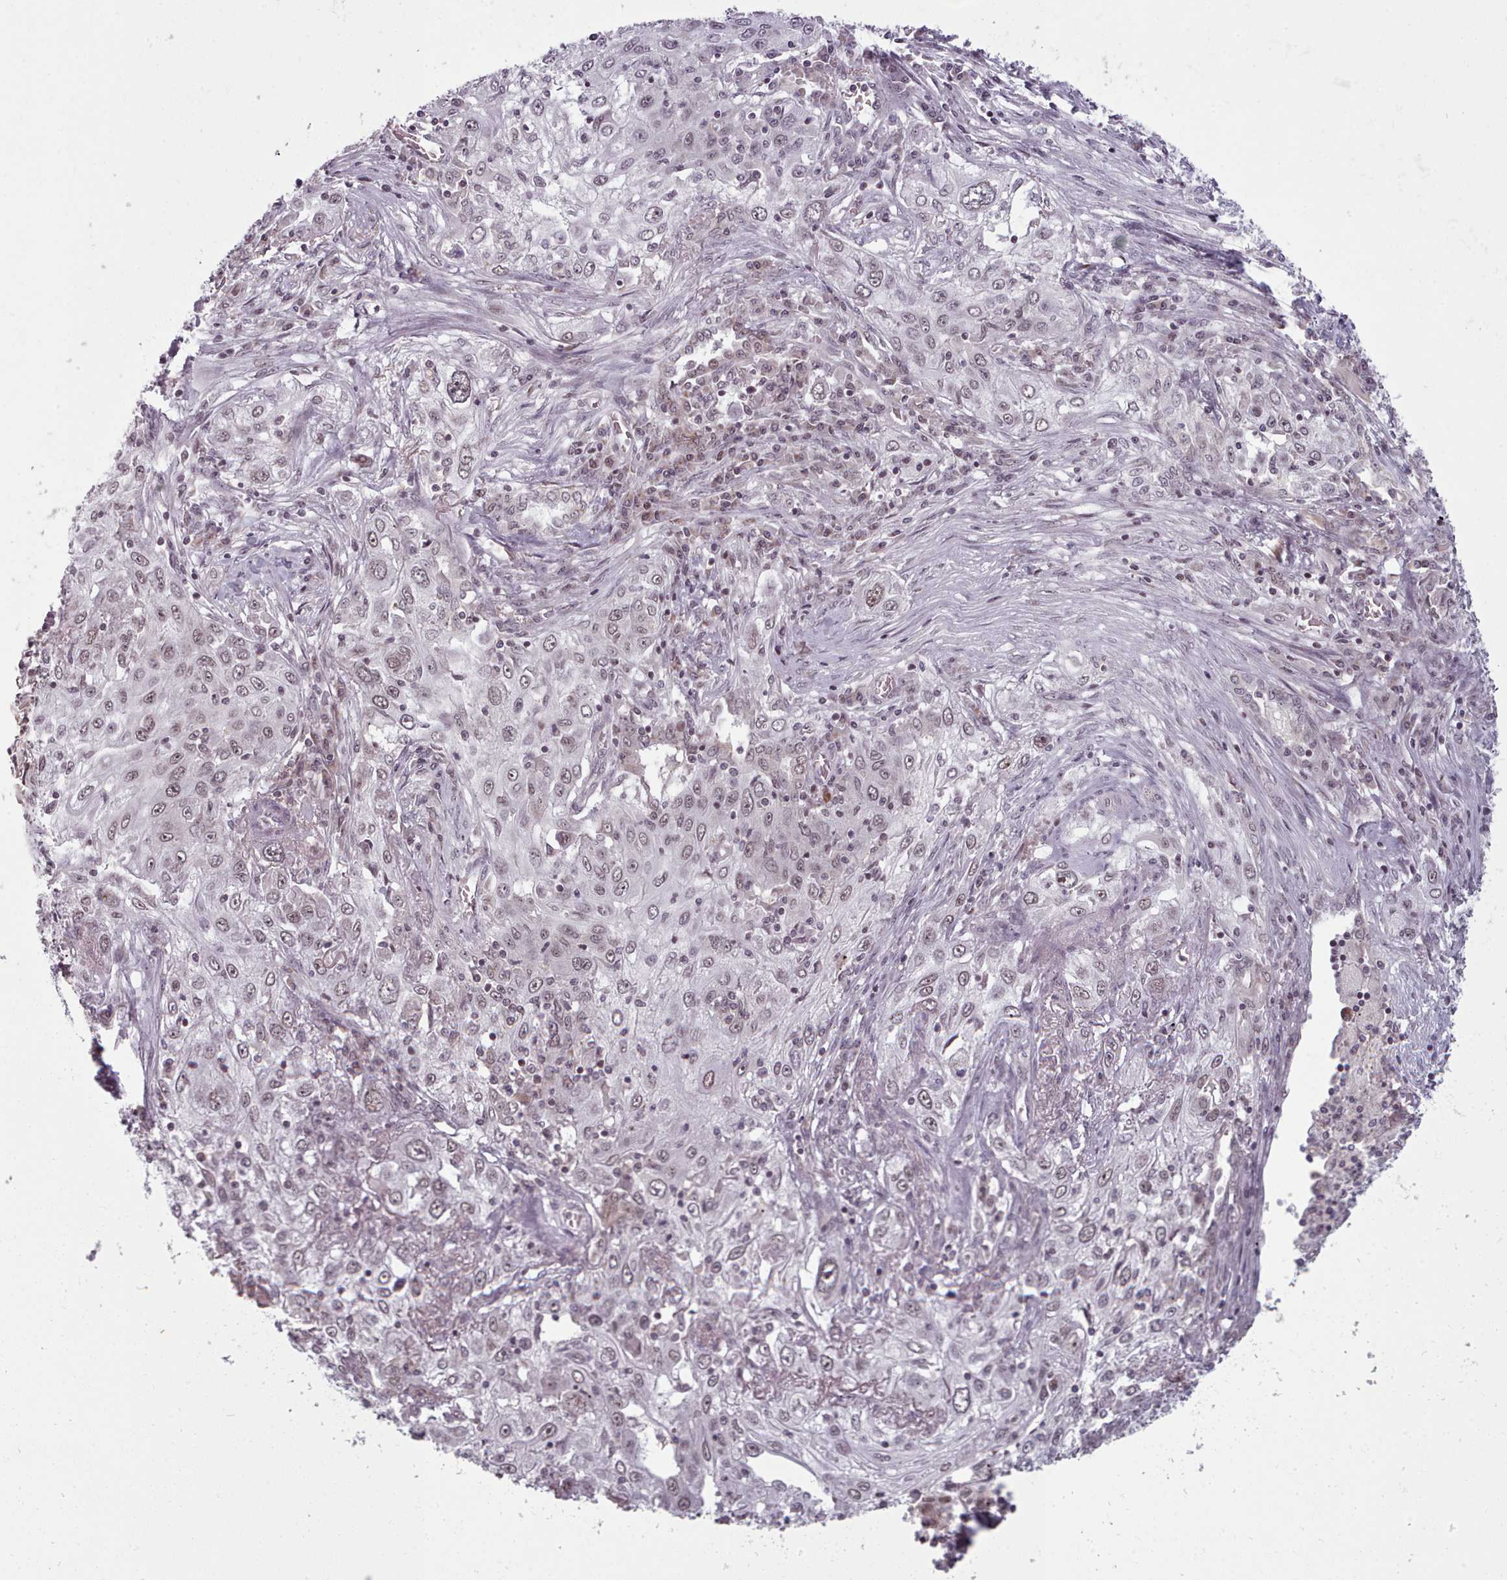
{"staining": {"intensity": "weak", "quantity": ">75%", "location": "nuclear"}, "tissue": "lung cancer", "cell_type": "Tumor cells", "image_type": "cancer", "snomed": [{"axis": "morphology", "description": "Squamous cell carcinoma, NOS"}, {"axis": "topography", "description": "Lung"}], "caption": "Brown immunohistochemical staining in lung cancer (squamous cell carcinoma) demonstrates weak nuclear expression in approximately >75% of tumor cells.", "gene": "SRSF9", "patient": {"sex": "female", "age": 69}}